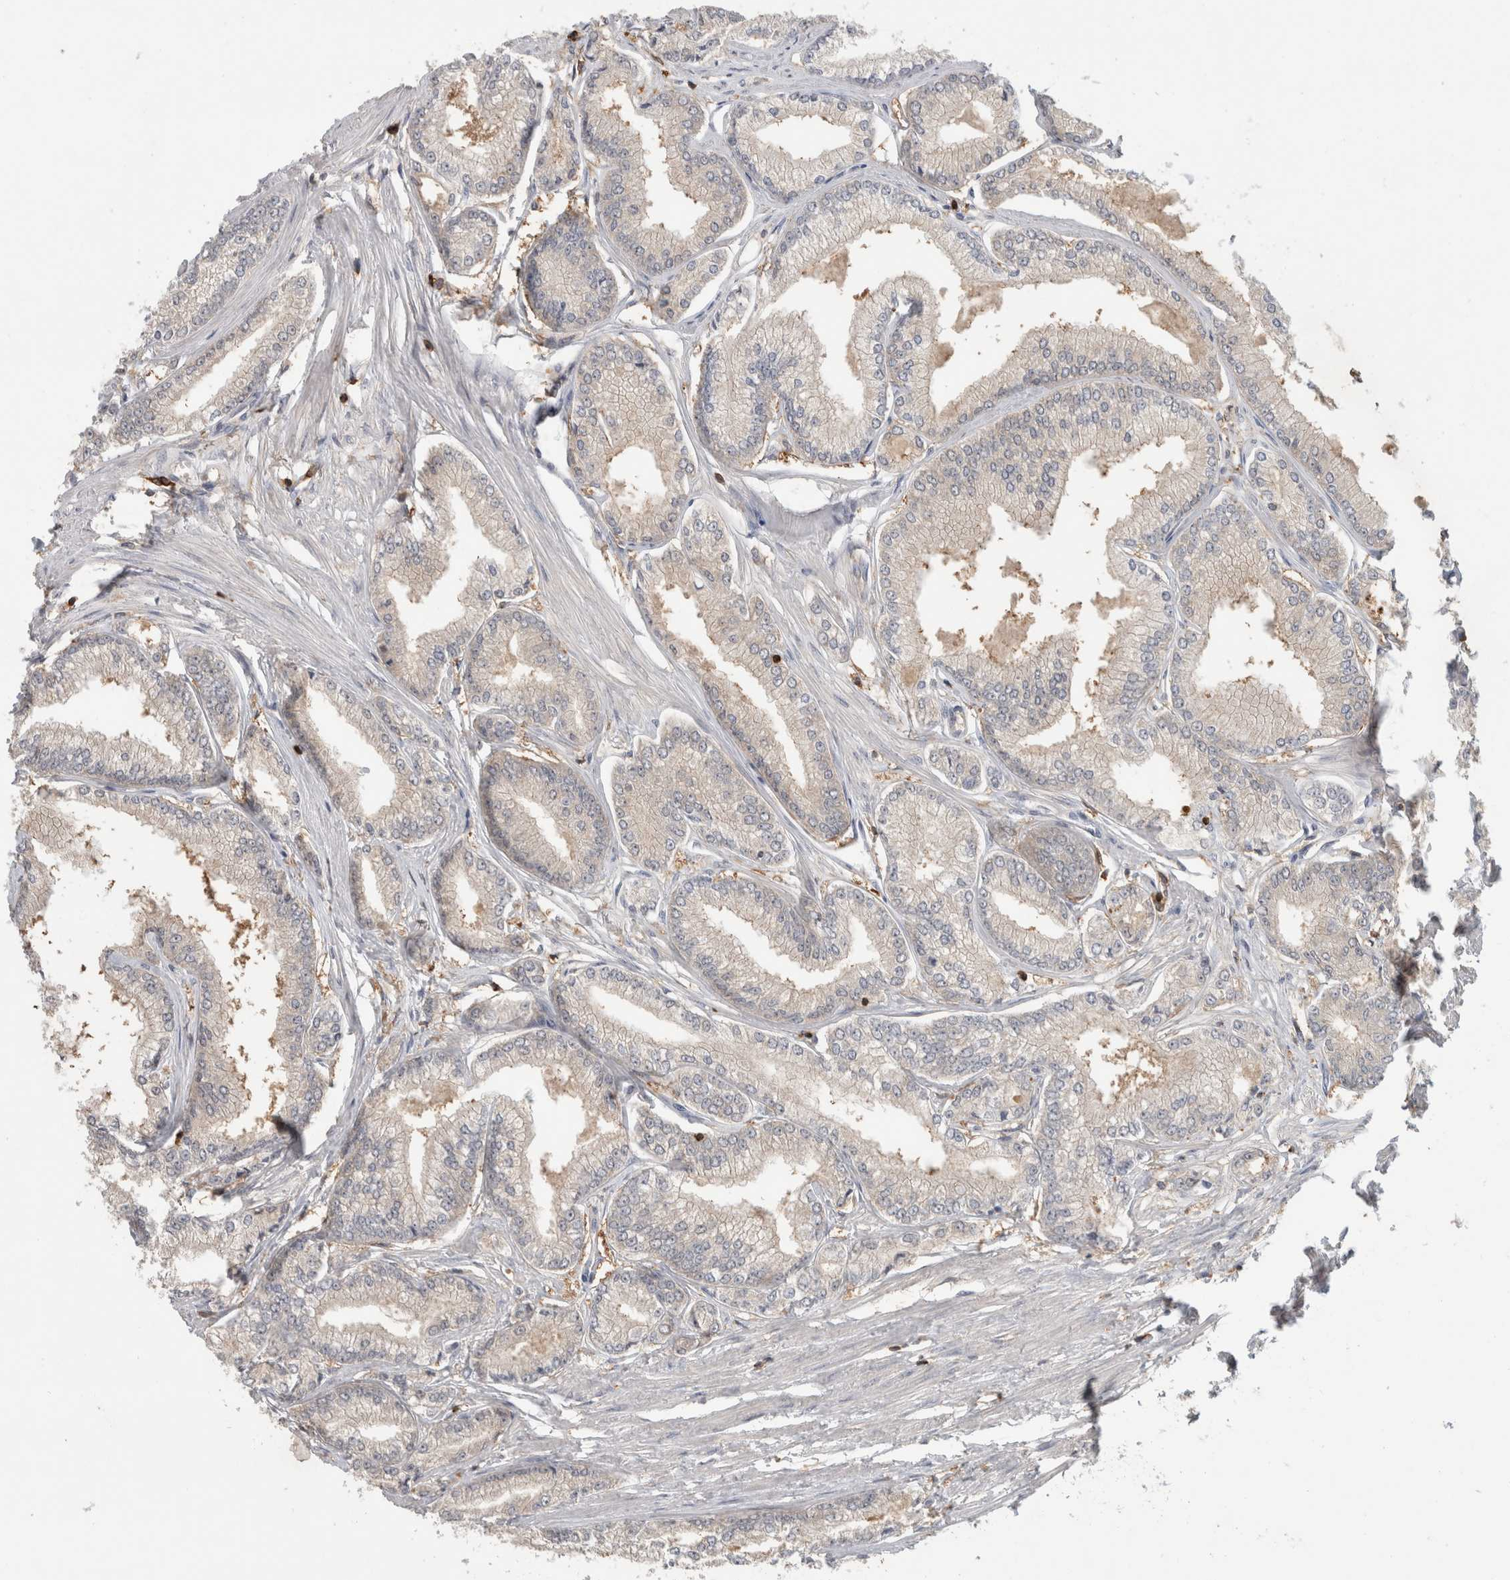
{"staining": {"intensity": "negative", "quantity": "none", "location": "none"}, "tissue": "prostate cancer", "cell_type": "Tumor cells", "image_type": "cancer", "snomed": [{"axis": "morphology", "description": "Adenocarcinoma, Low grade"}, {"axis": "topography", "description": "Prostate"}], "caption": "There is no significant expression in tumor cells of prostate cancer.", "gene": "GFRA2", "patient": {"sex": "male", "age": 52}}